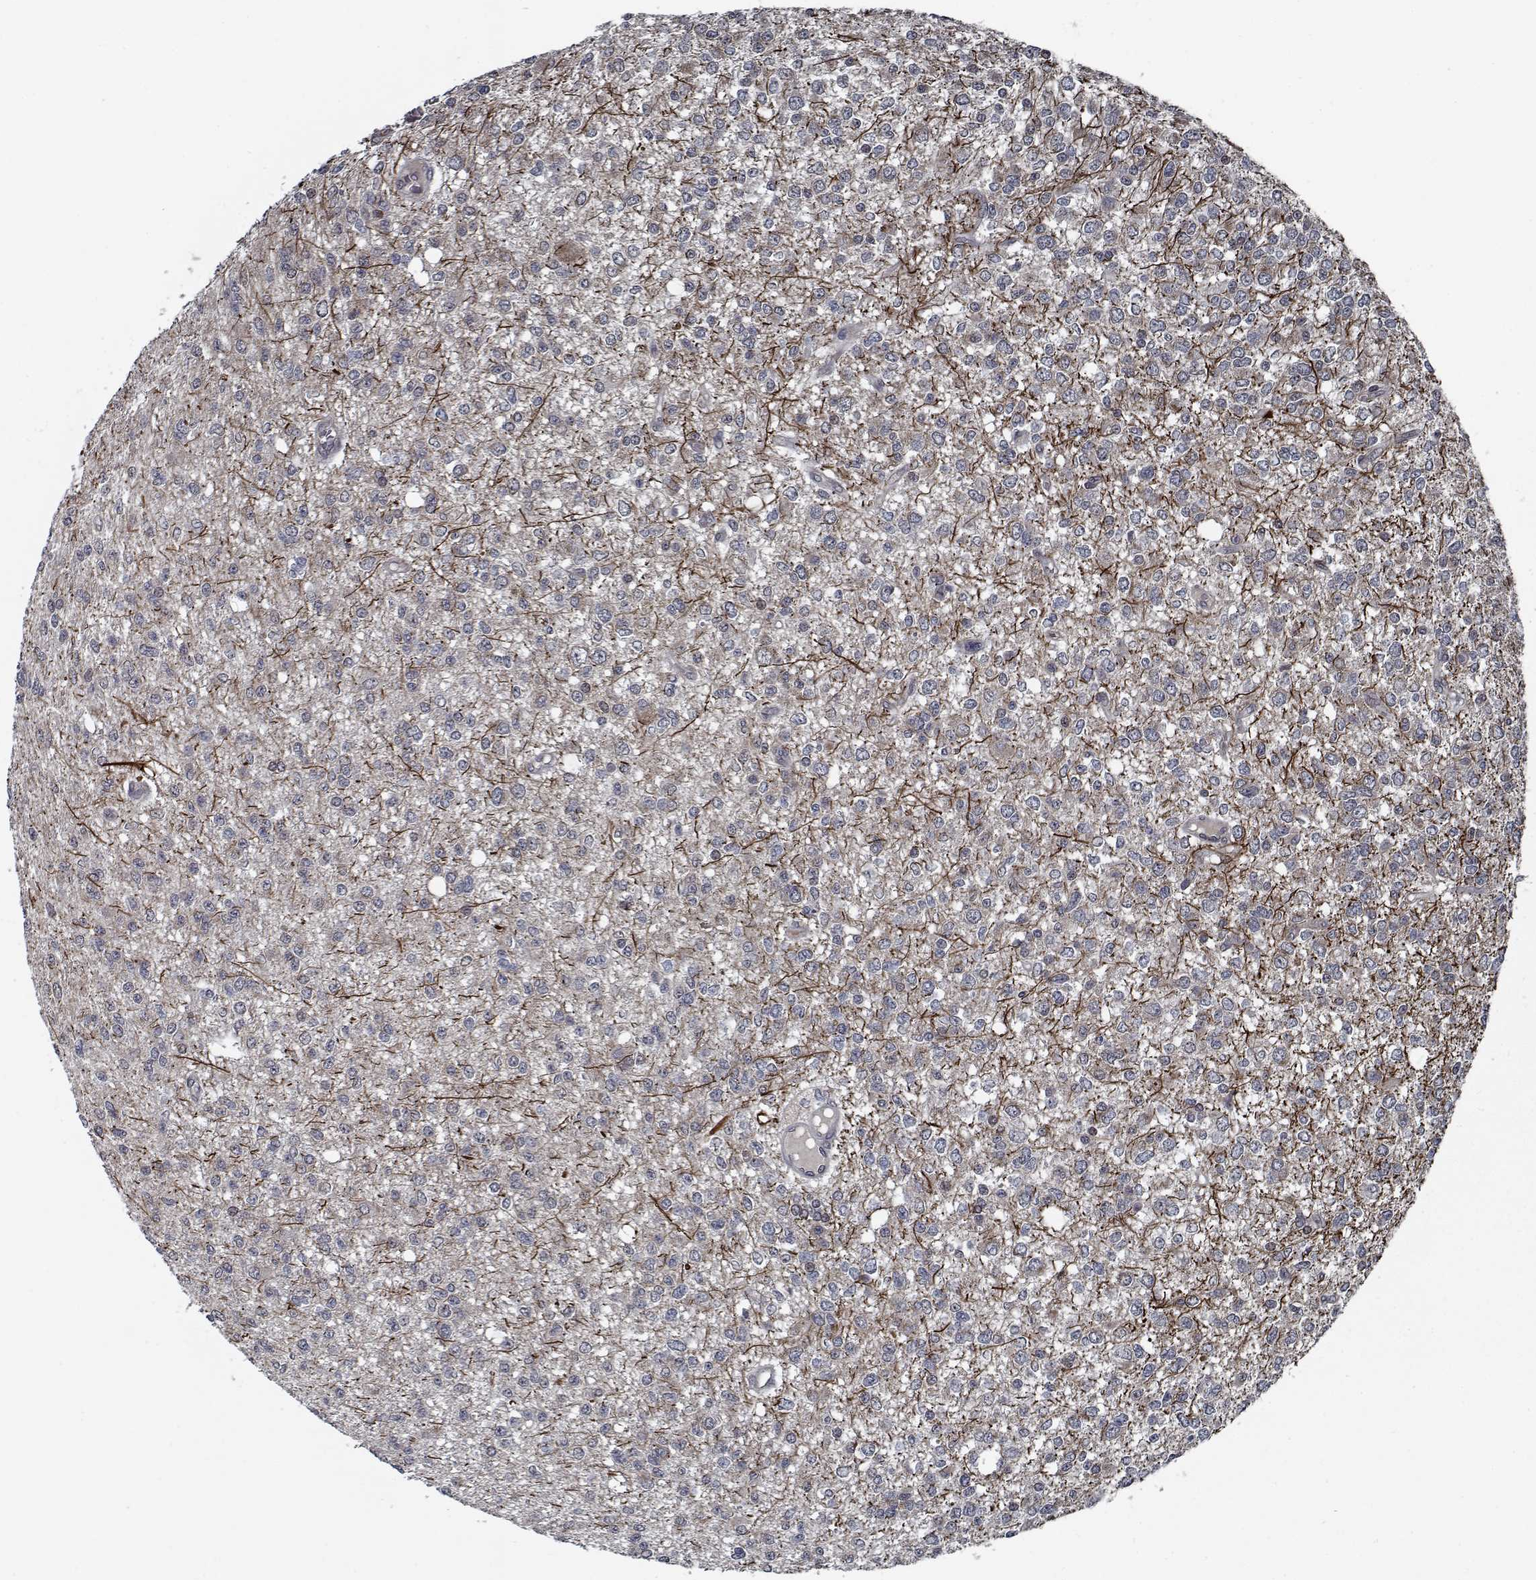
{"staining": {"intensity": "negative", "quantity": "none", "location": "none"}, "tissue": "glioma", "cell_type": "Tumor cells", "image_type": "cancer", "snomed": [{"axis": "morphology", "description": "Glioma, malignant, Low grade"}, {"axis": "topography", "description": "Brain"}], "caption": "Immunohistochemistry histopathology image of neoplastic tissue: human malignant glioma (low-grade) stained with DAB (3,3'-diaminobenzidine) reveals no significant protein positivity in tumor cells.", "gene": "NLK", "patient": {"sex": "male", "age": 67}}